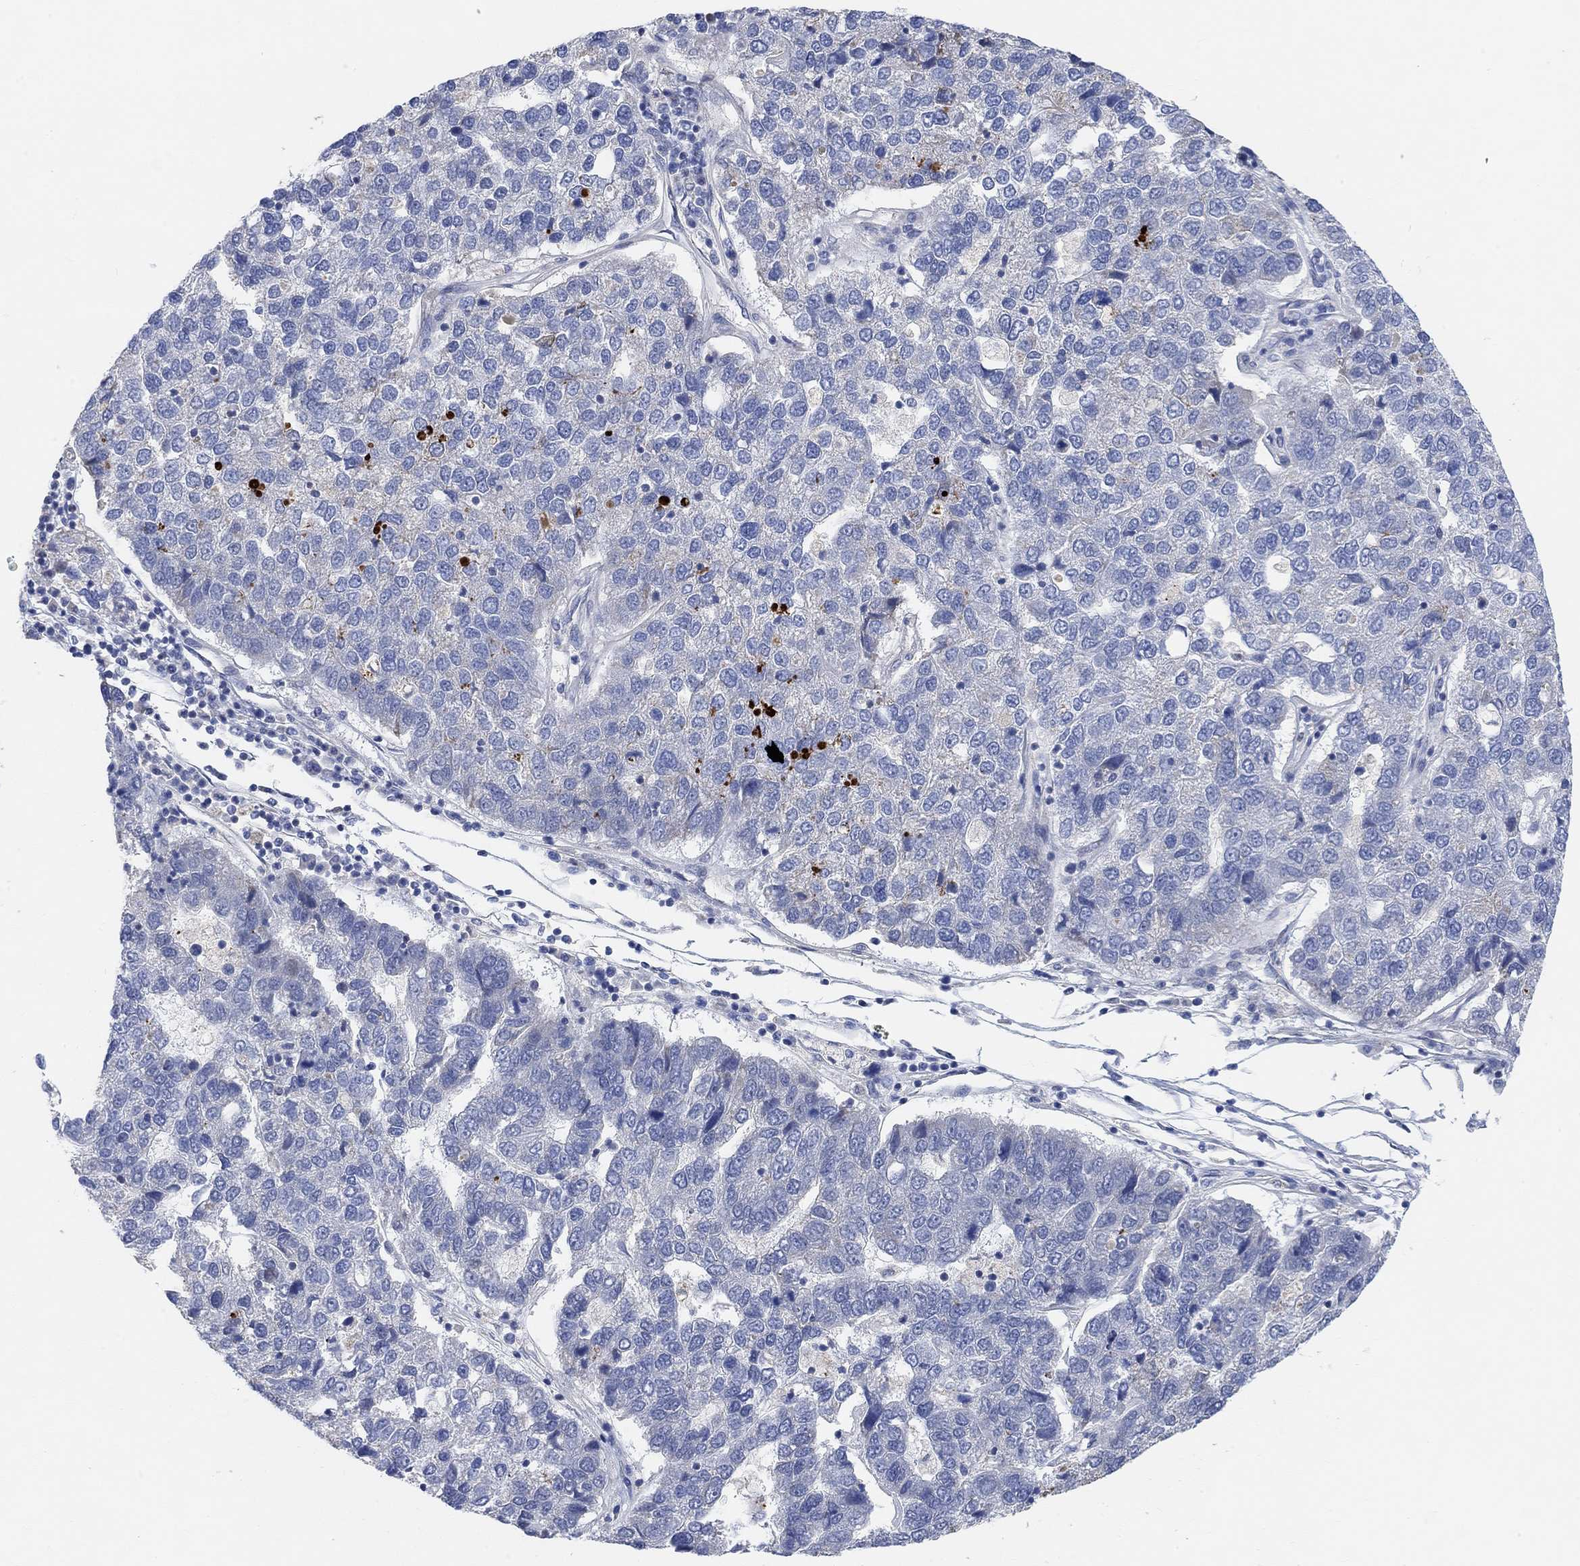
{"staining": {"intensity": "negative", "quantity": "none", "location": "none"}, "tissue": "pancreatic cancer", "cell_type": "Tumor cells", "image_type": "cancer", "snomed": [{"axis": "morphology", "description": "Adenocarcinoma, NOS"}, {"axis": "topography", "description": "Pancreas"}], "caption": "Pancreatic cancer (adenocarcinoma) was stained to show a protein in brown. There is no significant staining in tumor cells.", "gene": "HCRTR1", "patient": {"sex": "female", "age": 61}}